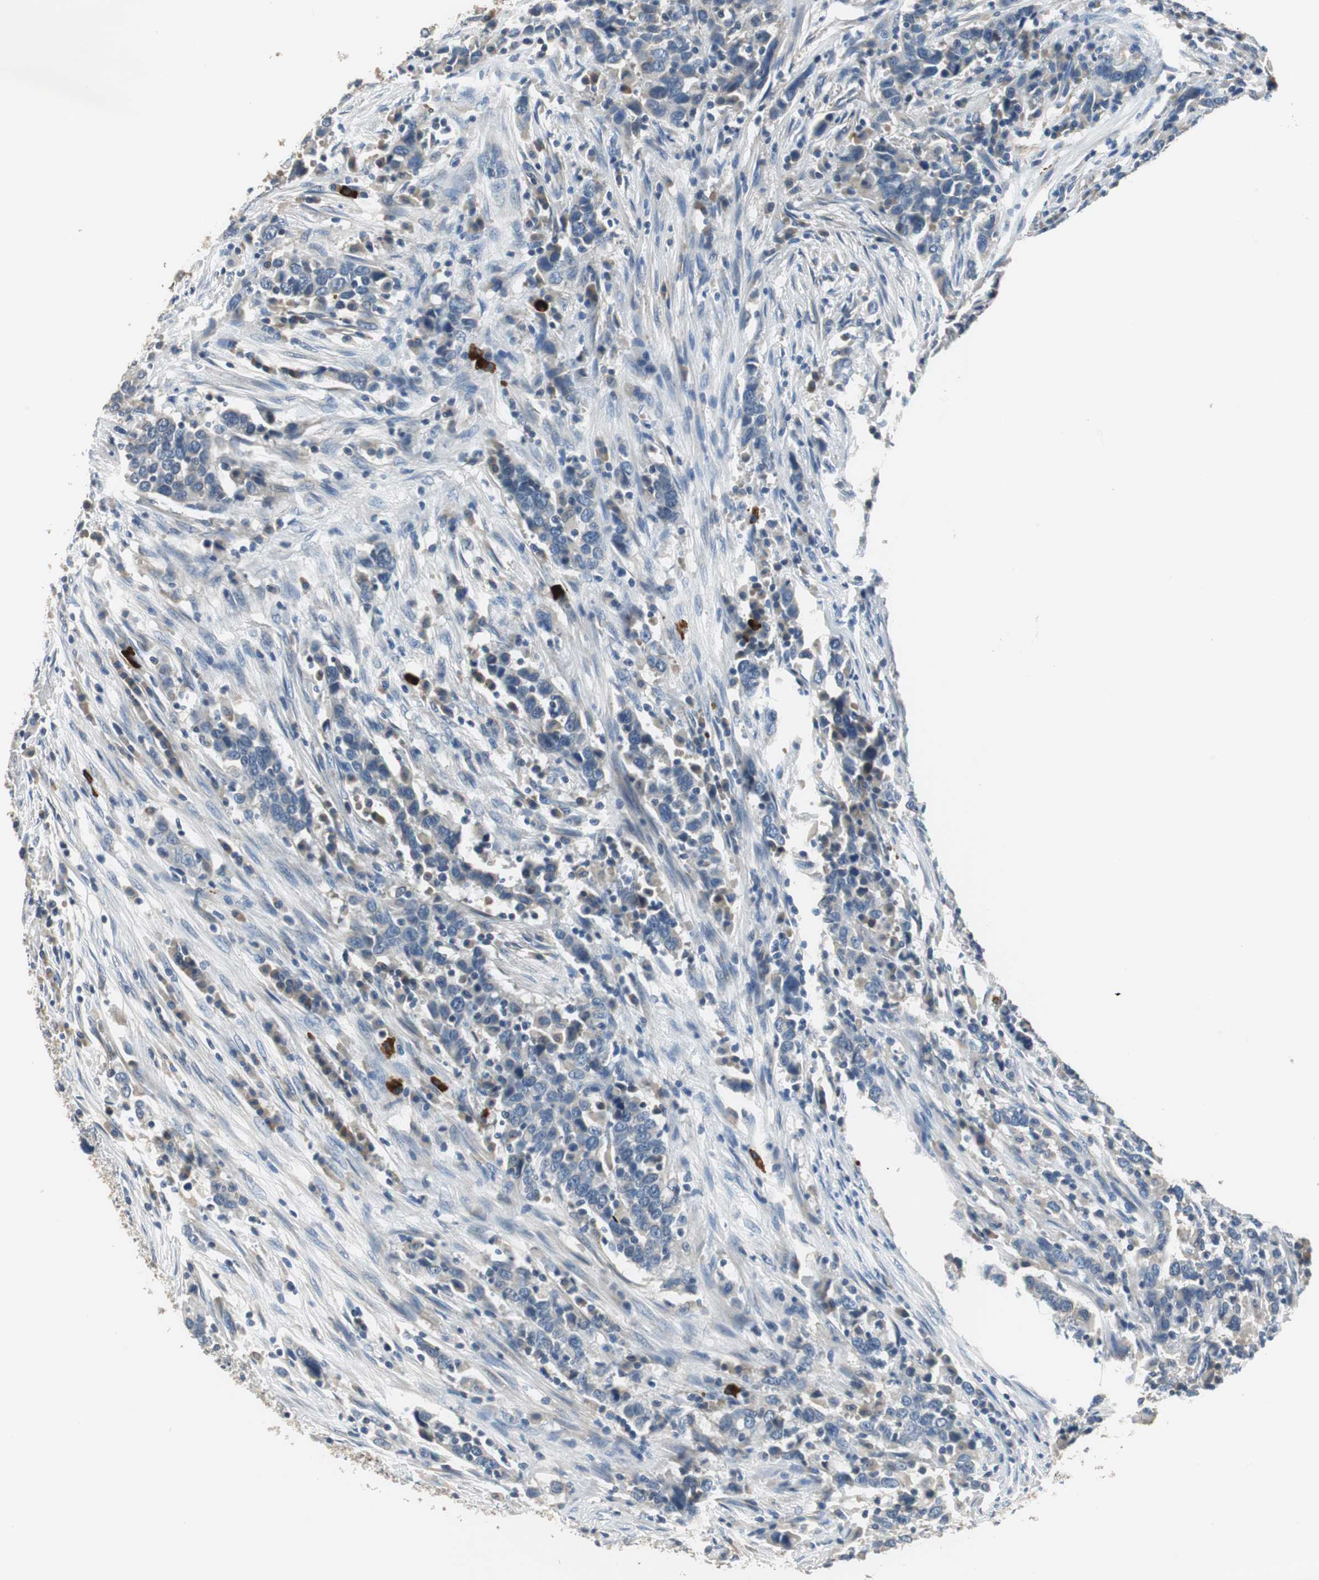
{"staining": {"intensity": "negative", "quantity": "none", "location": "none"}, "tissue": "urothelial cancer", "cell_type": "Tumor cells", "image_type": "cancer", "snomed": [{"axis": "morphology", "description": "Urothelial carcinoma, High grade"}, {"axis": "topography", "description": "Urinary bladder"}], "caption": "The micrograph shows no staining of tumor cells in urothelial carcinoma (high-grade).", "gene": "MTIF2", "patient": {"sex": "male", "age": 61}}